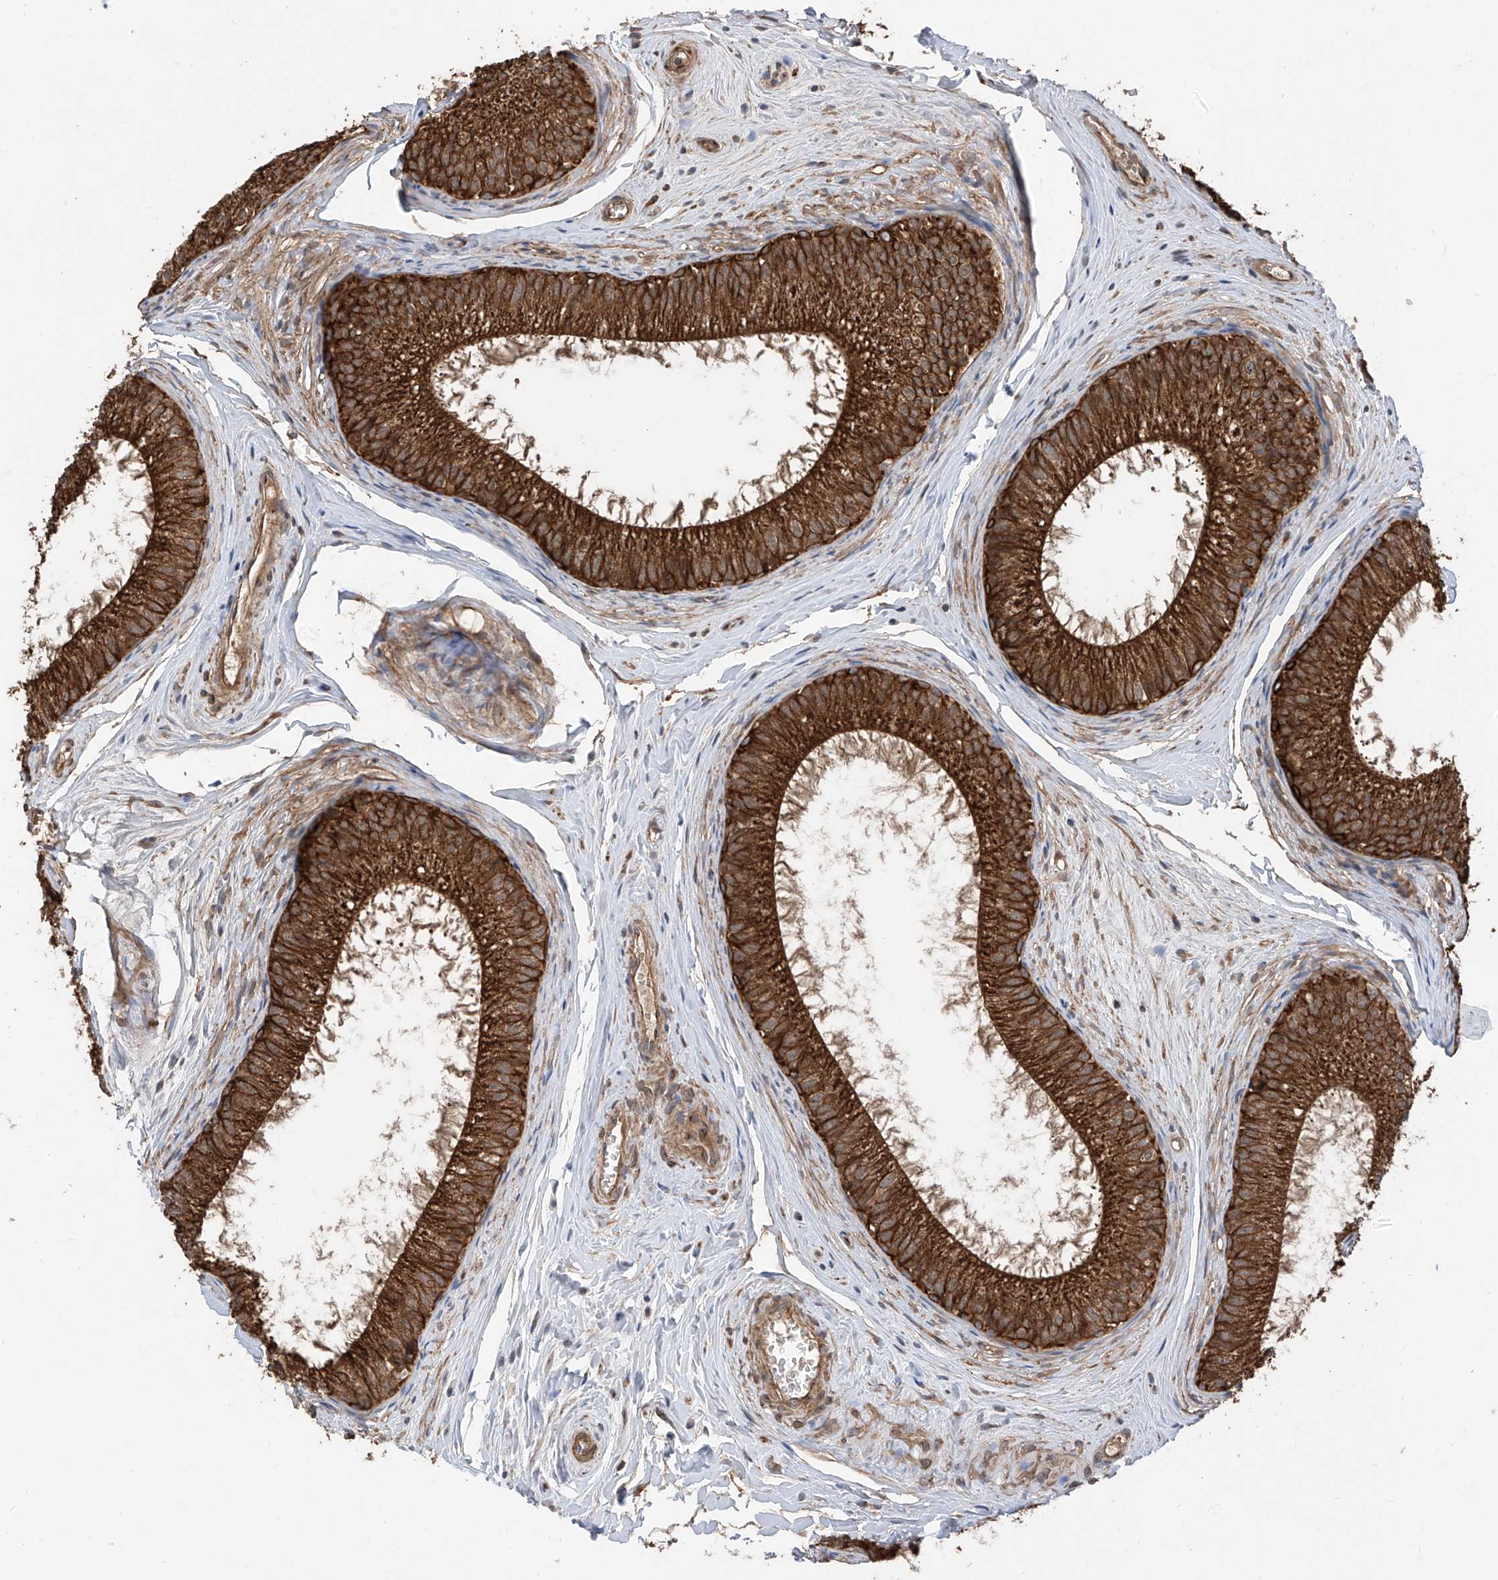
{"staining": {"intensity": "moderate", "quantity": ">75%", "location": "cytoplasmic/membranous"}, "tissue": "epididymis", "cell_type": "Glandular cells", "image_type": "normal", "snomed": [{"axis": "morphology", "description": "Normal tissue, NOS"}, {"axis": "topography", "description": "Epididymis"}], "caption": "Protein staining of normal epididymis displays moderate cytoplasmic/membranous staining in approximately >75% of glandular cells.", "gene": "RPAIN", "patient": {"sex": "male", "age": 34}}